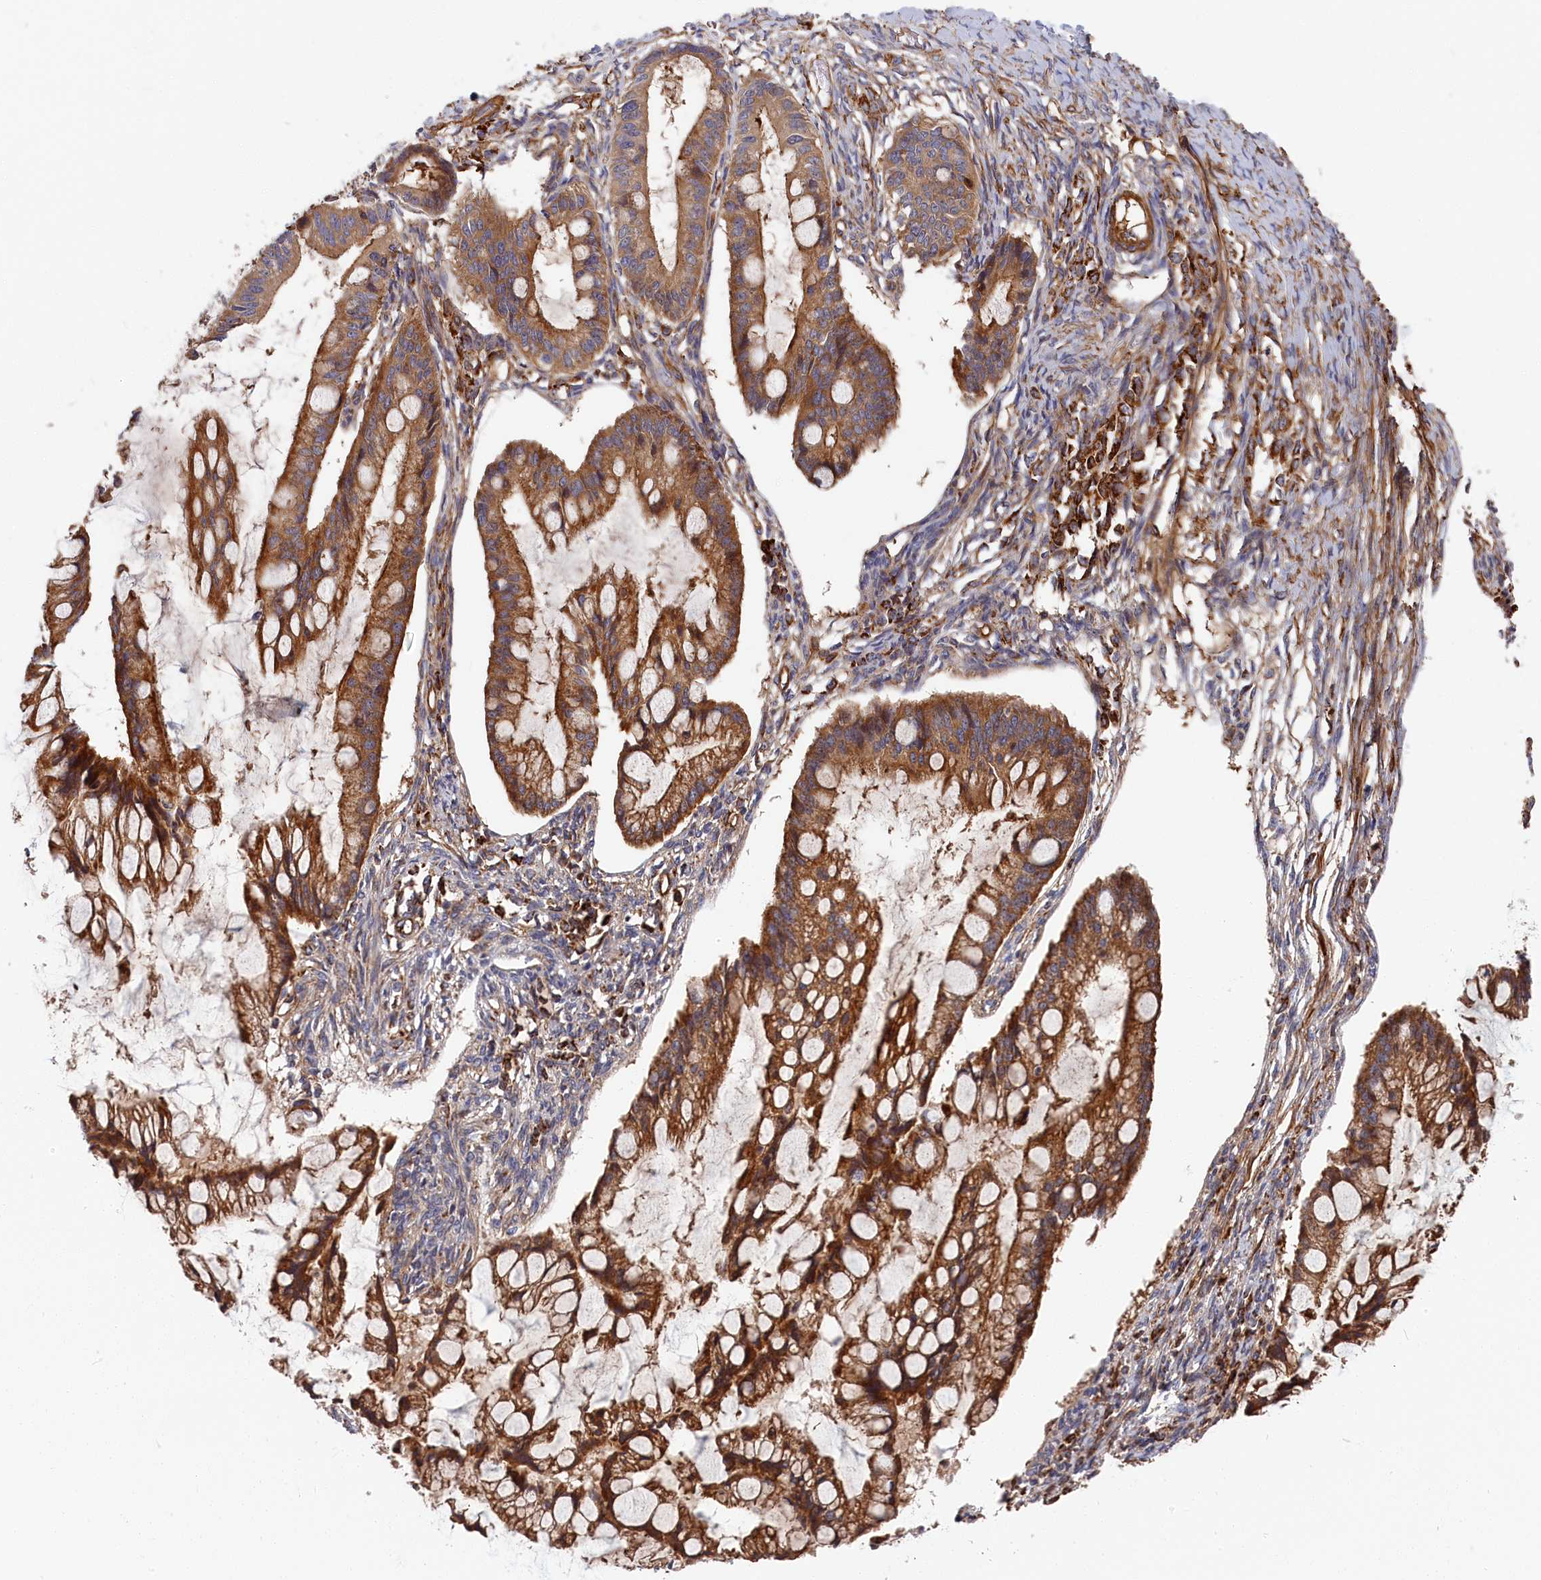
{"staining": {"intensity": "moderate", "quantity": ">75%", "location": "cytoplasmic/membranous"}, "tissue": "ovarian cancer", "cell_type": "Tumor cells", "image_type": "cancer", "snomed": [{"axis": "morphology", "description": "Cystadenocarcinoma, mucinous, NOS"}, {"axis": "topography", "description": "Ovary"}], "caption": "Protein expression analysis of human ovarian cancer (mucinous cystadenocarcinoma) reveals moderate cytoplasmic/membranous positivity in approximately >75% of tumor cells. Ihc stains the protein of interest in brown and the nuclei are stained blue.", "gene": "LDHD", "patient": {"sex": "female", "age": 73}}